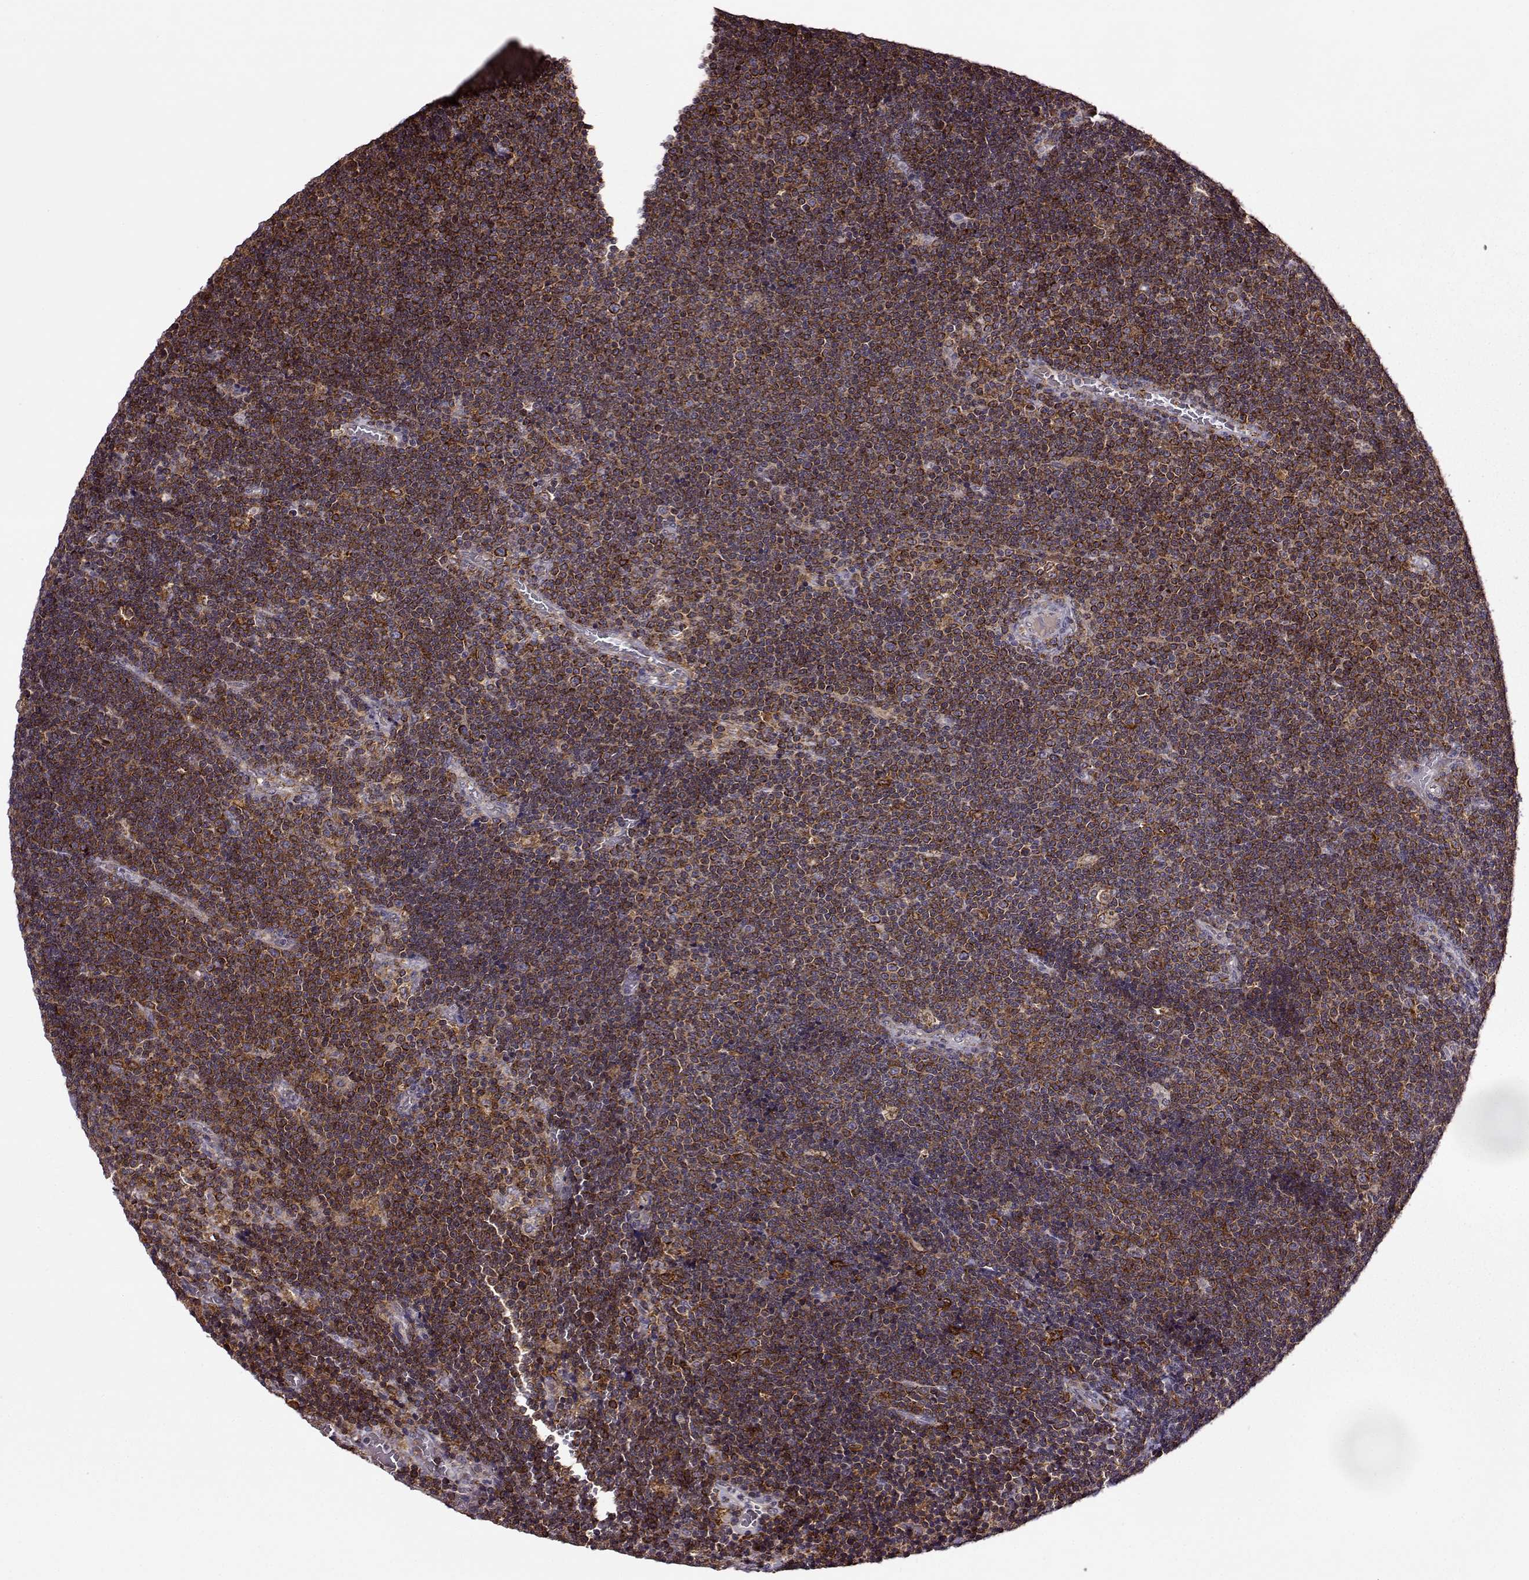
{"staining": {"intensity": "strong", "quantity": ">75%", "location": "cytoplasmic/membranous"}, "tissue": "lymphoma", "cell_type": "Tumor cells", "image_type": "cancer", "snomed": [{"axis": "morphology", "description": "Malignant lymphoma, non-Hodgkin's type, Low grade"}, {"axis": "topography", "description": "Brain"}], "caption": "DAB (3,3'-diaminobenzidine) immunohistochemical staining of low-grade malignant lymphoma, non-Hodgkin's type exhibits strong cytoplasmic/membranous protein positivity in approximately >75% of tumor cells. The staining was performed using DAB (3,3'-diaminobenzidine) to visualize the protein expression in brown, while the nuclei were stained in blue with hematoxylin (Magnification: 20x).", "gene": "MTSS1", "patient": {"sex": "female", "age": 66}}